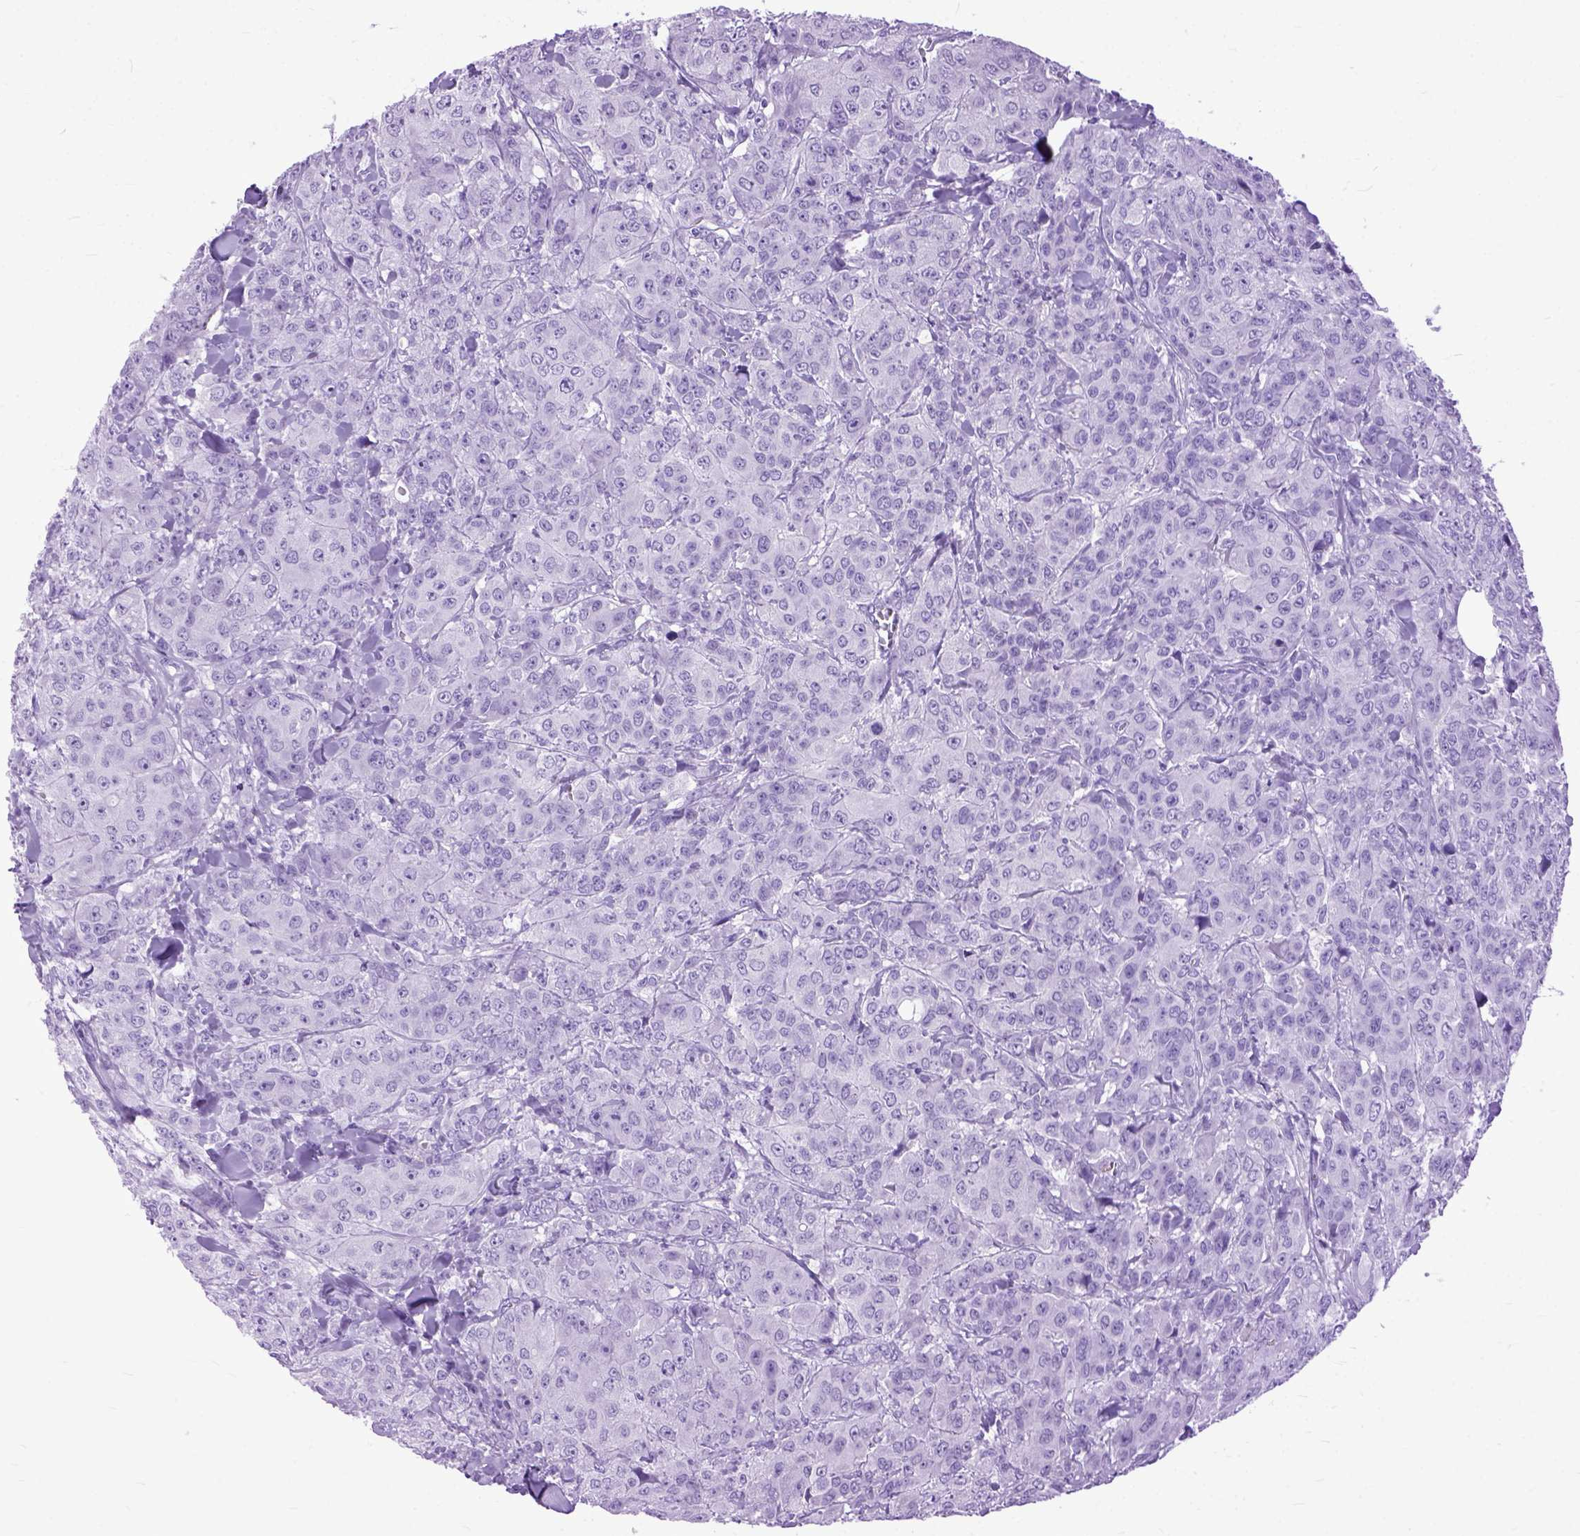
{"staining": {"intensity": "negative", "quantity": "none", "location": "none"}, "tissue": "breast cancer", "cell_type": "Tumor cells", "image_type": "cancer", "snomed": [{"axis": "morphology", "description": "Duct carcinoma"}, {"axis": "topography", "description": "Breast"}], "caption": "The histopathology image reveals no significant expression in tumor cells of breast cancer.", "gene": "GNGT1", "patient": {"sex": "female", "age": 43}}